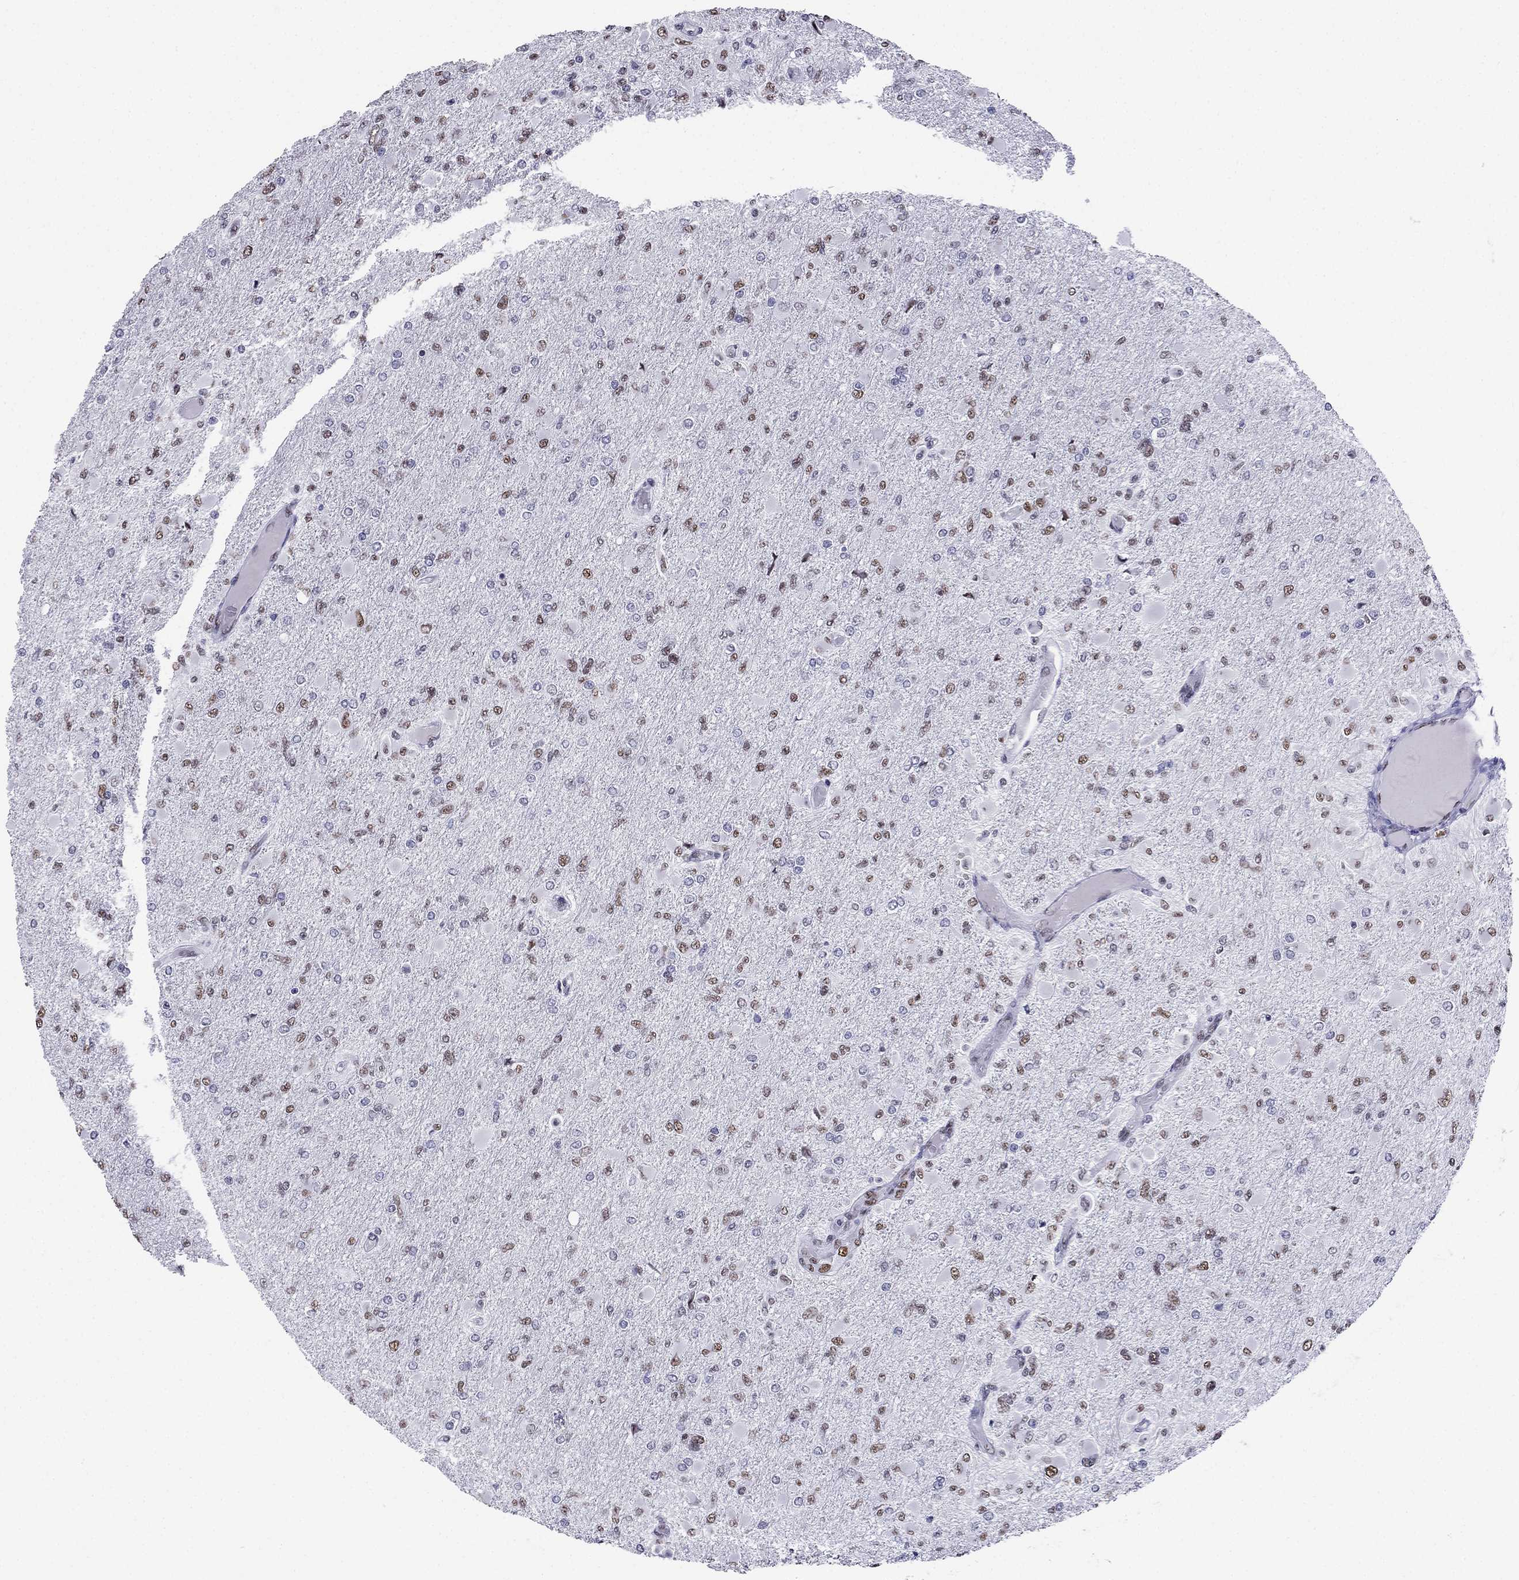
{"staining": {"intensity": "moderate", "quantity": "25%-75%", "location": "nuclear"}, "tissue": "glioma", "cell_type": "Tumor cells", "image_type": "cancer", "snomed": [{"axis": "morphology", "description": "Glioma, malignant, High grade"}, {"axis": "topography", "description": "Cerebral cortex"}], "caption": "Tumor cells demonstrate medium levels of moderate nuclear positivity in approximately 25%-75% of cells in malignant glioma (high-grade).", "gene": "PPM1G", "patient": {"sex": "female", "age": 36}}